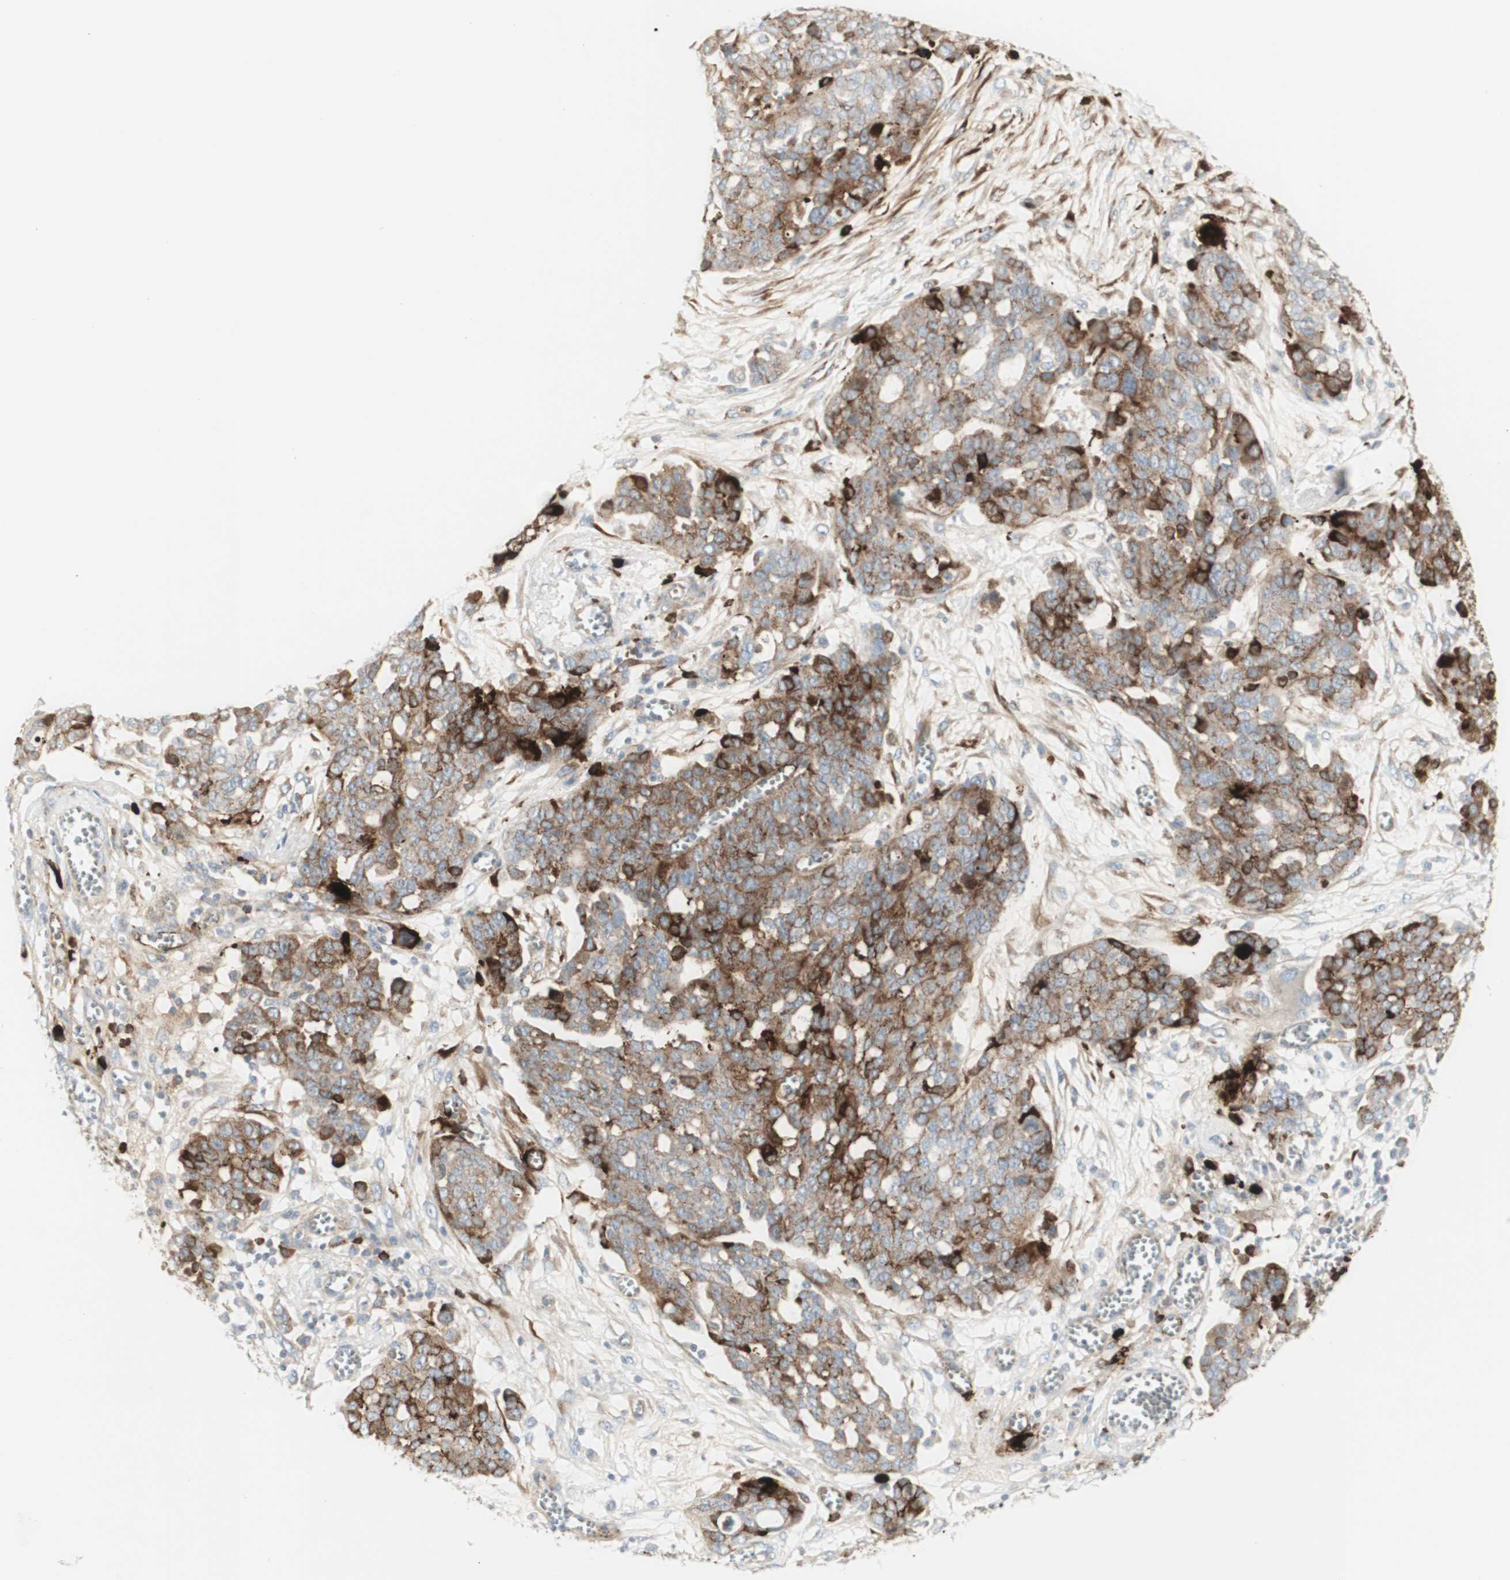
{"staining": {"intensity": "strong", "quantity": ">75%", "location": "cytoplasmic/membranous"}, "tissue": "ovarian cancer", "cell_type": "Tumor cells", "image_type": "cancer", "snomed": [{"axis": "morphology", "description": "Cystadenocarcinoma, serous, NOS"}, {"axis": "topography", "description": "Soft tissue"}, {"axis": "topography", "description": "Ovary"}], "caption": "A brown stain shows strong cytoplasmic/membranous staining of a protein in ovarian serous cystadenocarcinoma tumor cells. (brown staining indicates protein expression, while blue staining denotes nuclei).", "gene": "MDK", "patient": {"sex": "female", "age": 57}}